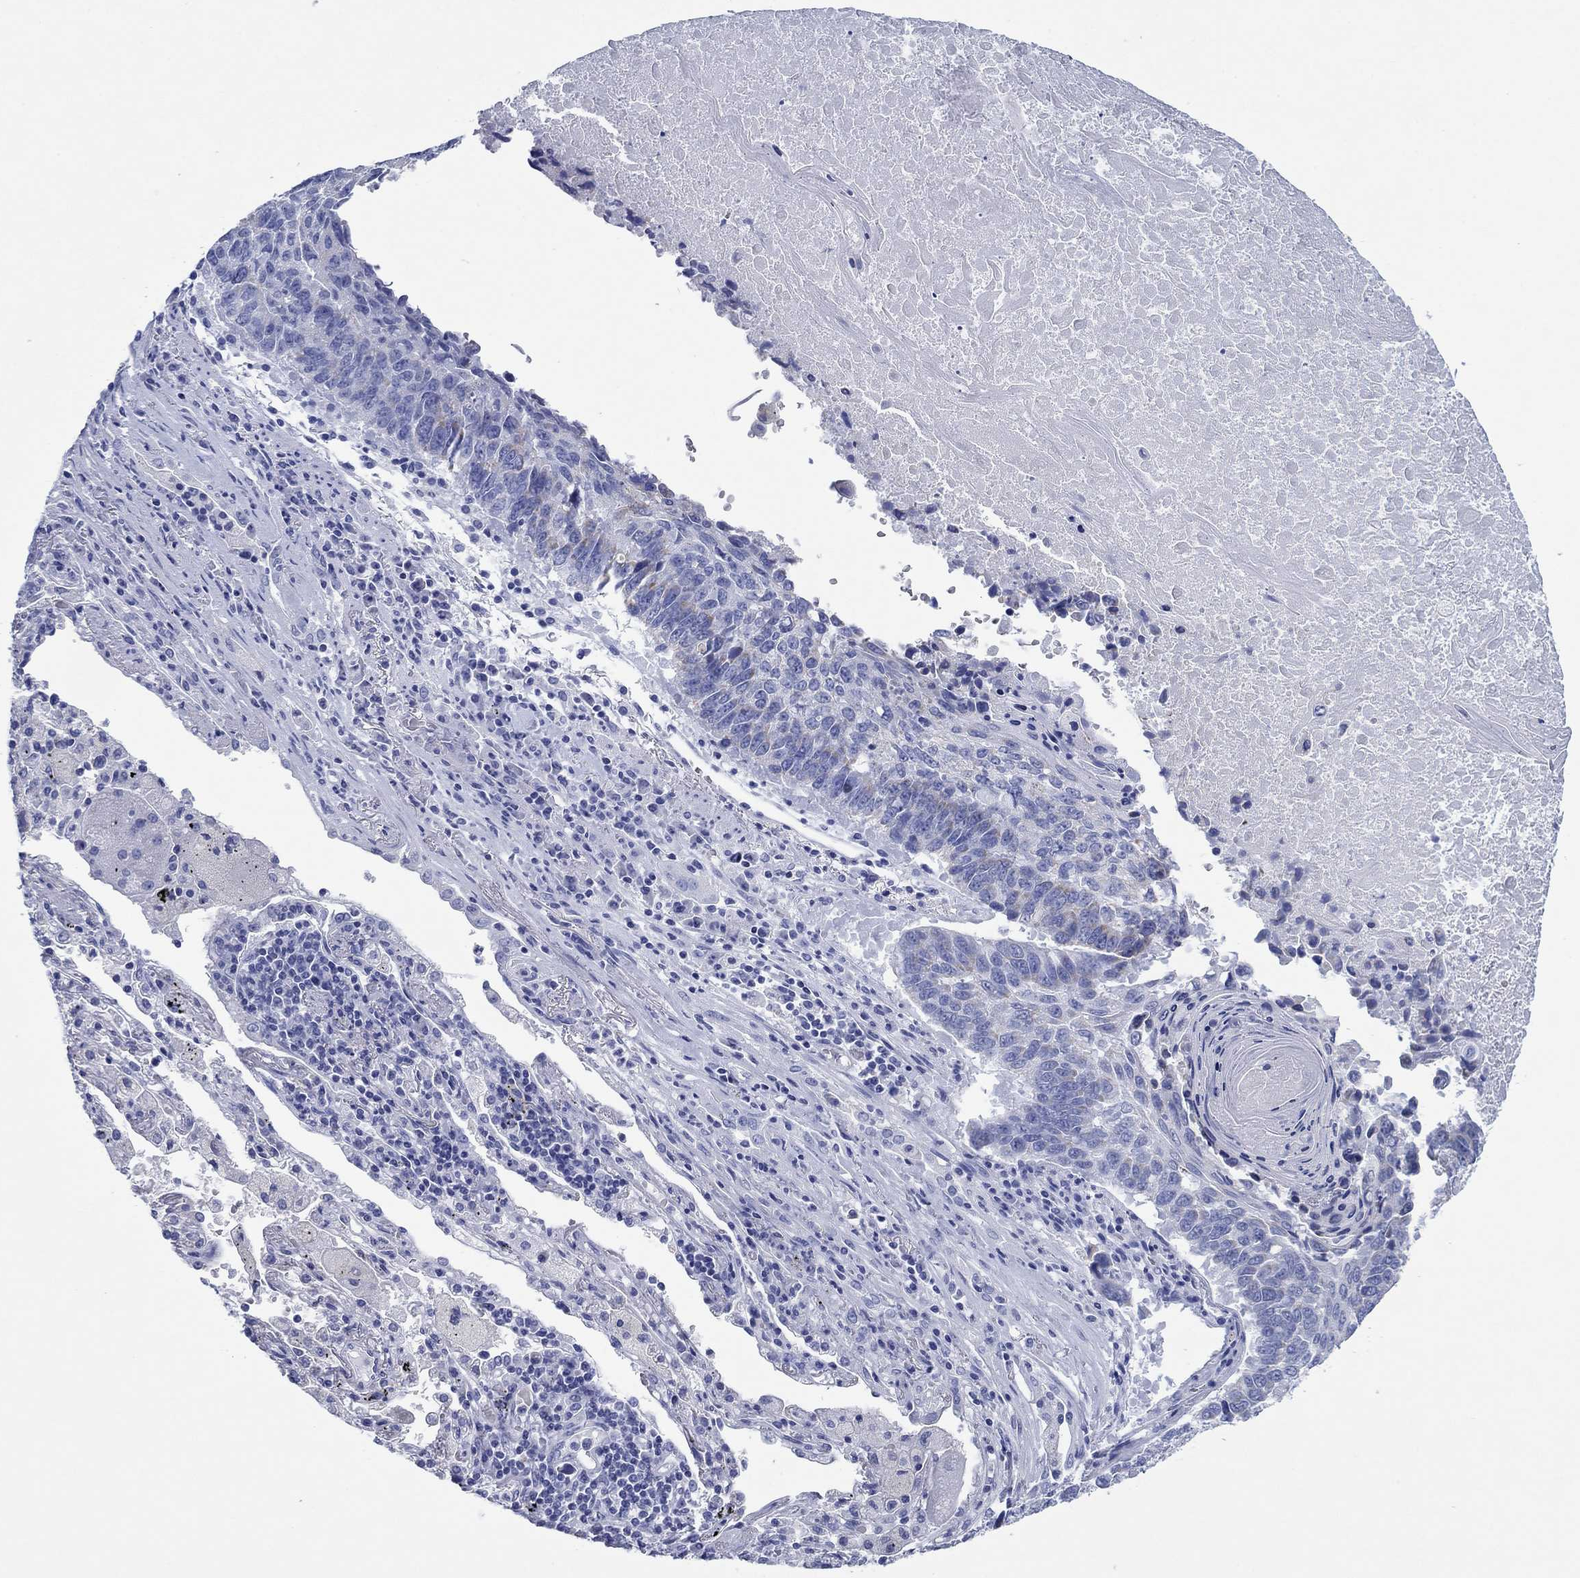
{"staining": {"intensity": "negative", "quantity": "none", "location": "none"}, "tissue": "lung cancer", "cell_type": "Tumor cells", "image_type": "cancer", "snomed": [{"axis": "morphology", "description": "Squamous cell carcinoma, NOS"}, {"axis": "topography", "description": "Lung"}], "caption": "Photomicrograph shows no protein positivity in tumor cells of squamous cell carcinoma (lung) tissue. (DAB (3,3'-diaminobenzidine) IHC, high magnification).", "gene": "HCRT", "patient": {"sex": "male", "age": 73}}